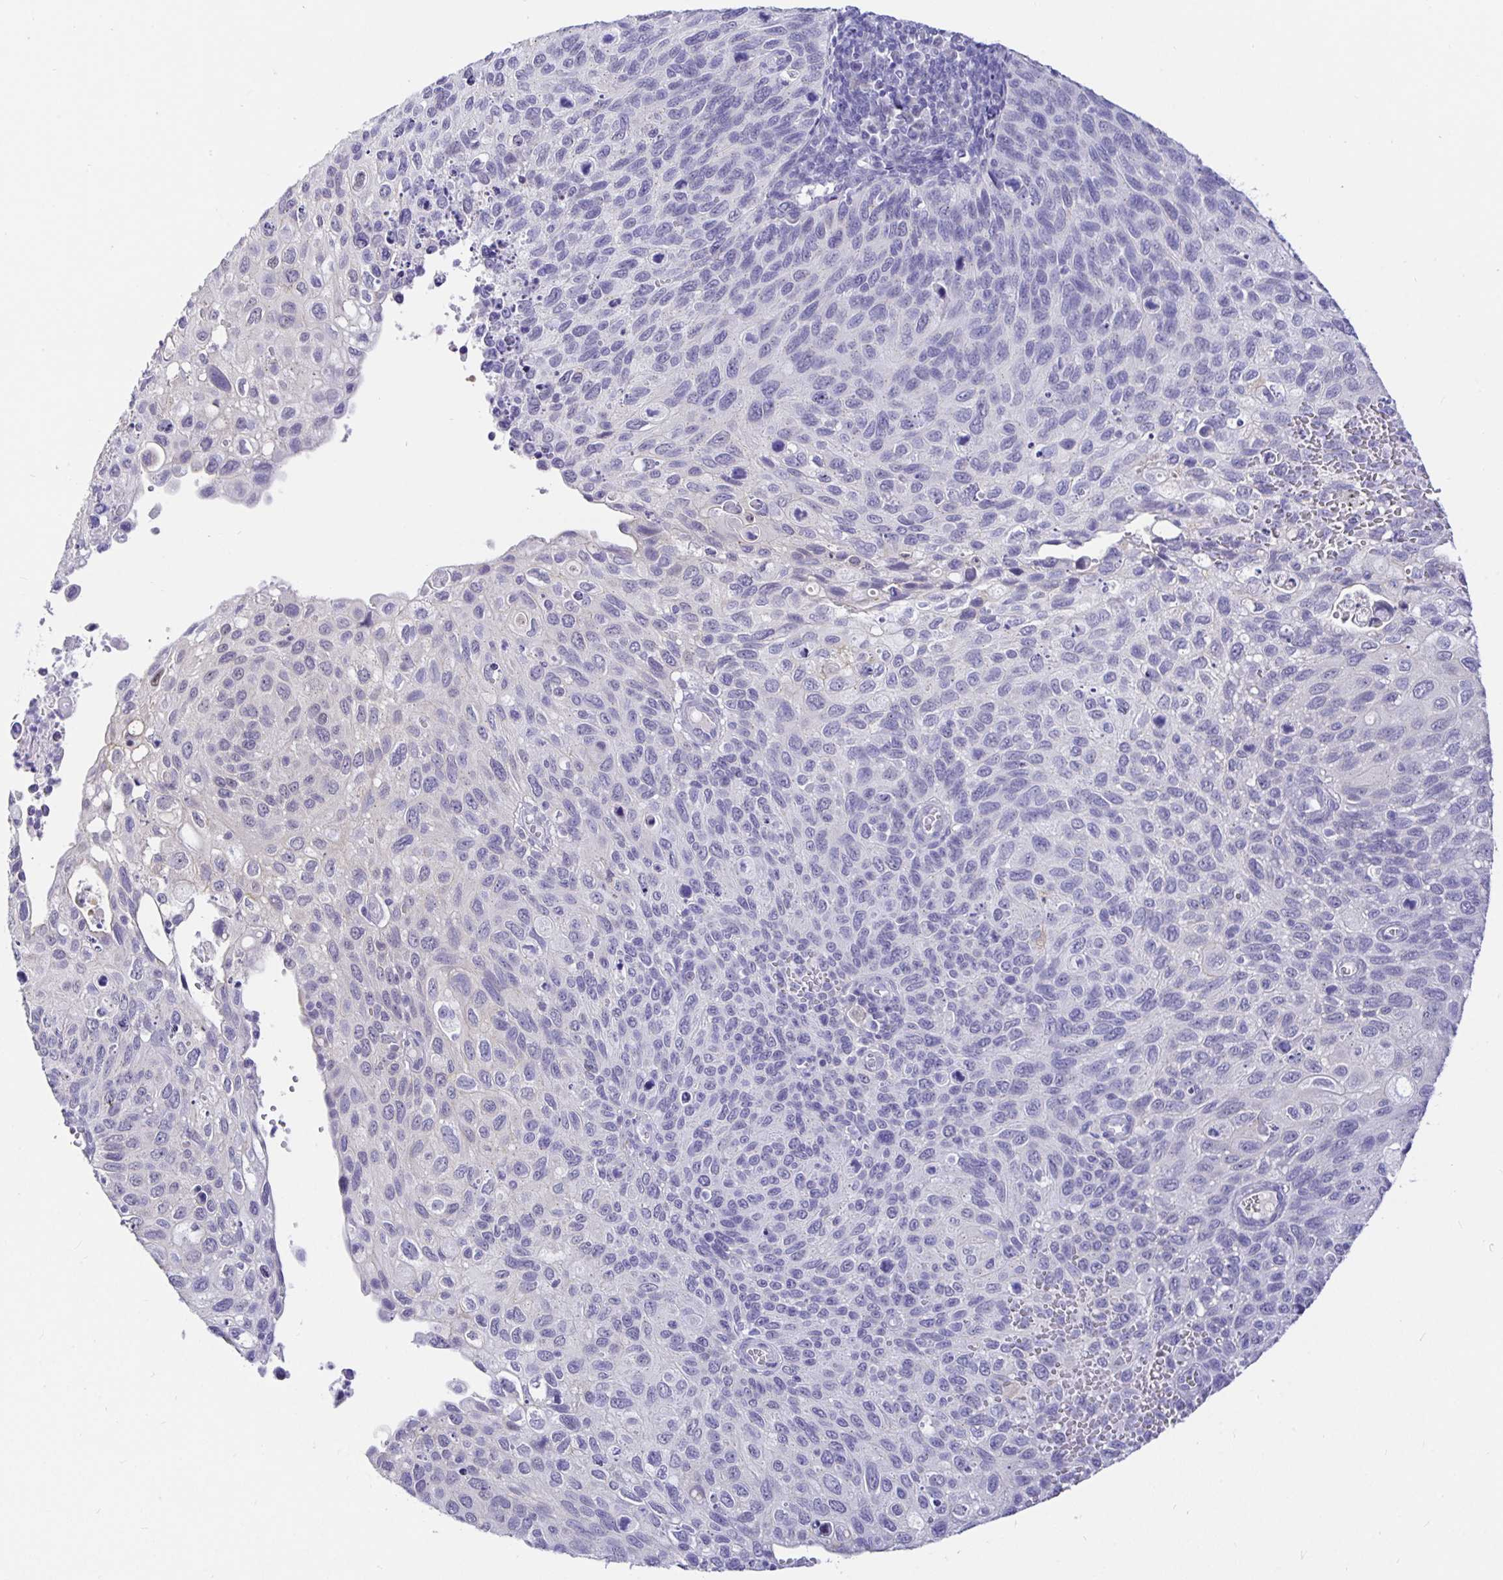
{"staining": {"intensity": "negative", "quantity": "none", "location": "none"}, "tissue": "cervical cancer", "cell_type": "Tumor cells", "image_type": "cancer", "snomed": [{"axis": "morphology", "description": "Squamous cell carcinoma, NOS"}, {"axis": "topography", "description": "Cervix"}], "caption": "A high-resolution micrograph shows immunohistochemistry staining of cervical squamous cell carcinoma, which exhibits no significant expression in tumor cells. The staining was performed using DAB to visualize the protein expression in brown, while the nuclei were stained in blue with hematoxylin (Magnification: 20x).", "gene": "EZHIP", "patient": {"sex": "female", "age": 70}}